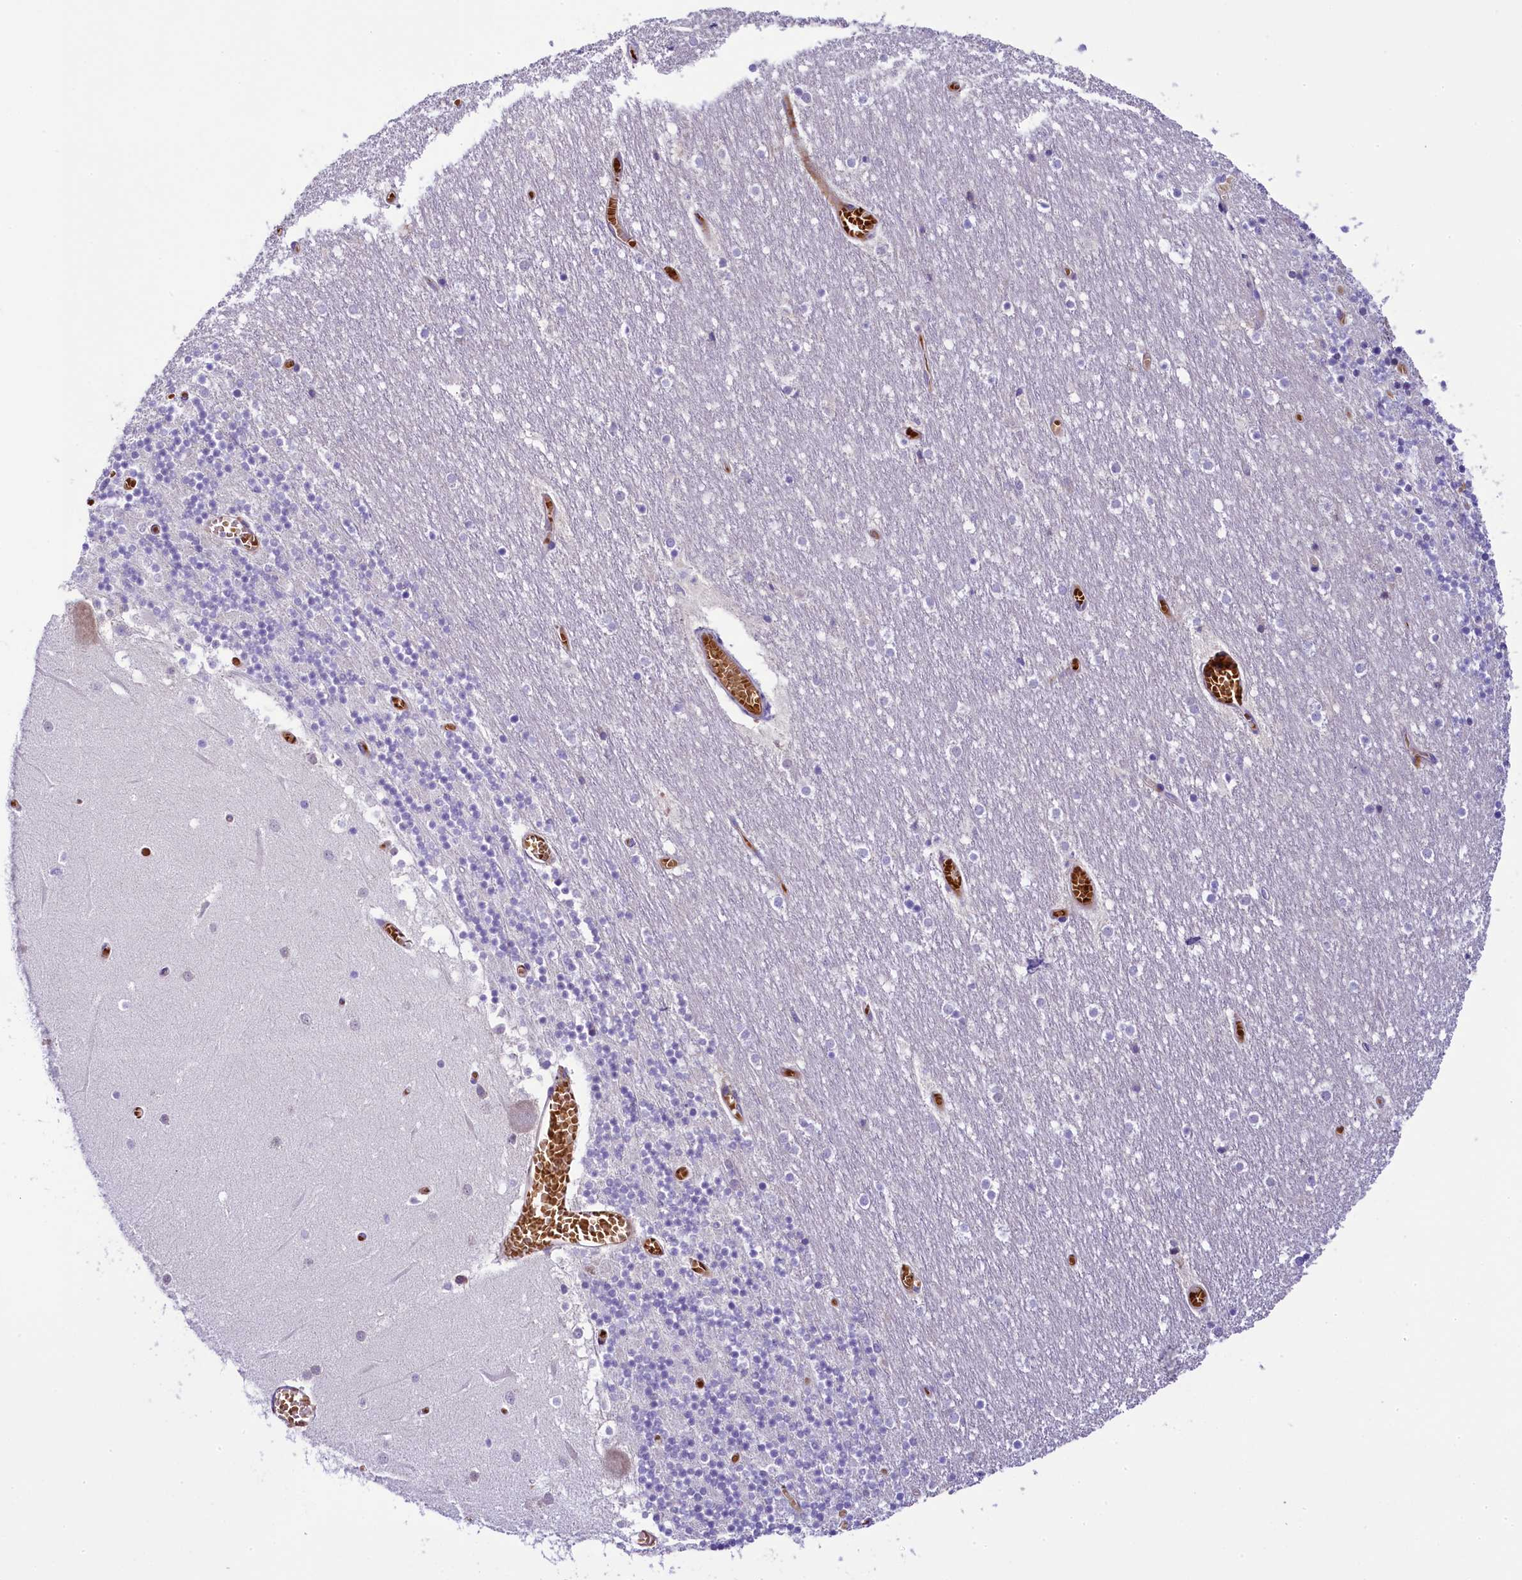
{"staining": {"intensity": "negative", "quantity": "none", "location": "none"}, "tissue": "cerebellum", "cell_type": "Cells in granular layer", "image_type": "normal", "snomed": [{"axis": "morphology", "description": "Normal tissue, NOS"}, {"axis": "topography", "description": "Cerebellum"}], "caption": "This histopathology image is of benign cerebellum stained with IHC to label a protein in brown with the nuclei are counter-stained blue. There is no expression in cells in granular layer. The staining is performed using DAB brown chromogen with nuclei counter-stained in using hematoxylin.", "gene": "LARP4", "patient": {"sex": "female", "age": 28}}